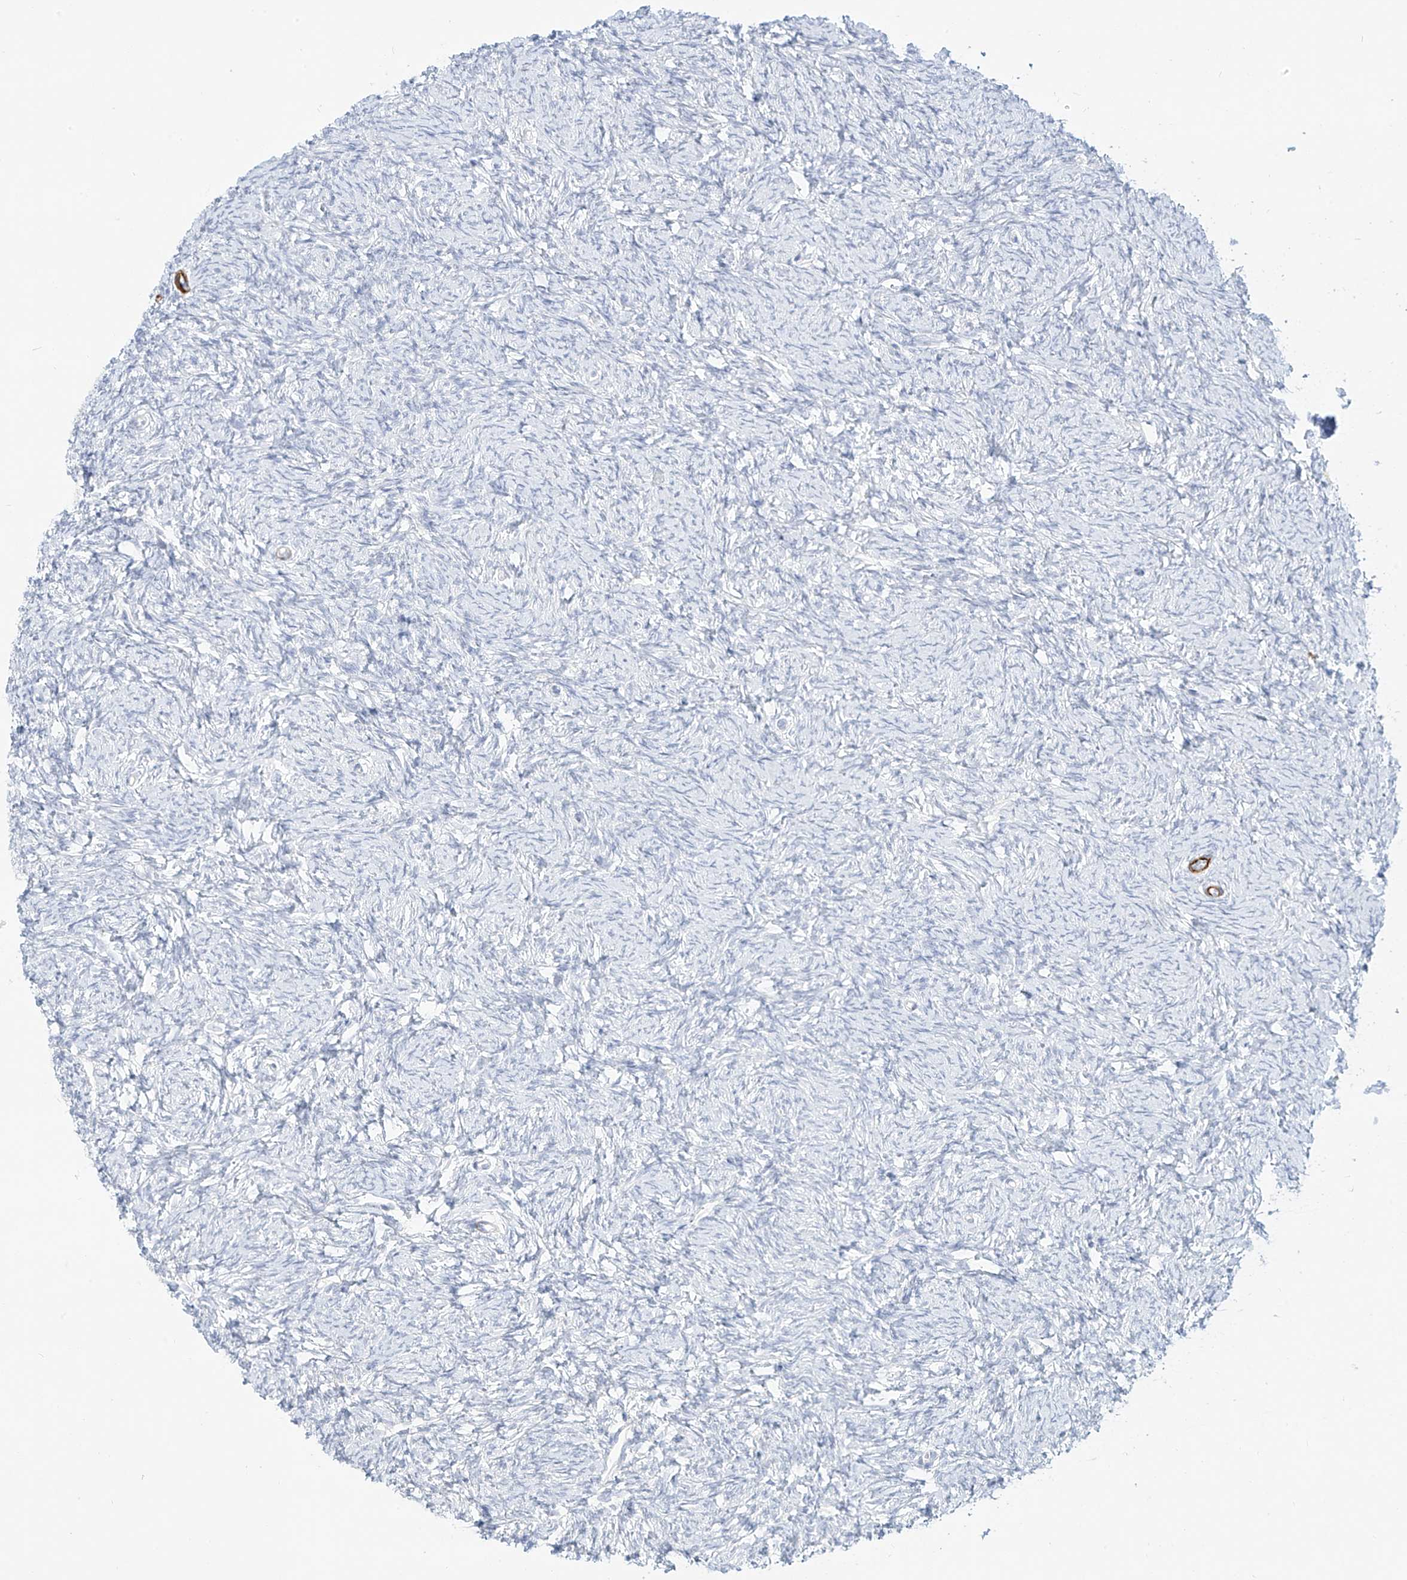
{"staining": {"intensity": "negative", "quantity": "none", "location": "none"}, "tissue": "ovary", "cell_type": "Ovarian stroma cells", "image_type": "normal", "snomed": [{"axis": "morphology", "description": "Normal tissue, NOS"}, {"axis": "morphology", "description": "Cyst, NOS"}, {"axis": "topography", "description": "Ovary"}], "caption": "The histopathology image exhibits no staining of ovarian stroma cells in unremarkable ovary. (Immunohistochemistry (ihc), brightfield microscopy, high magnification).", "gene": "ST3GAL5", "patient": {"sex": "female", "age": 33}}